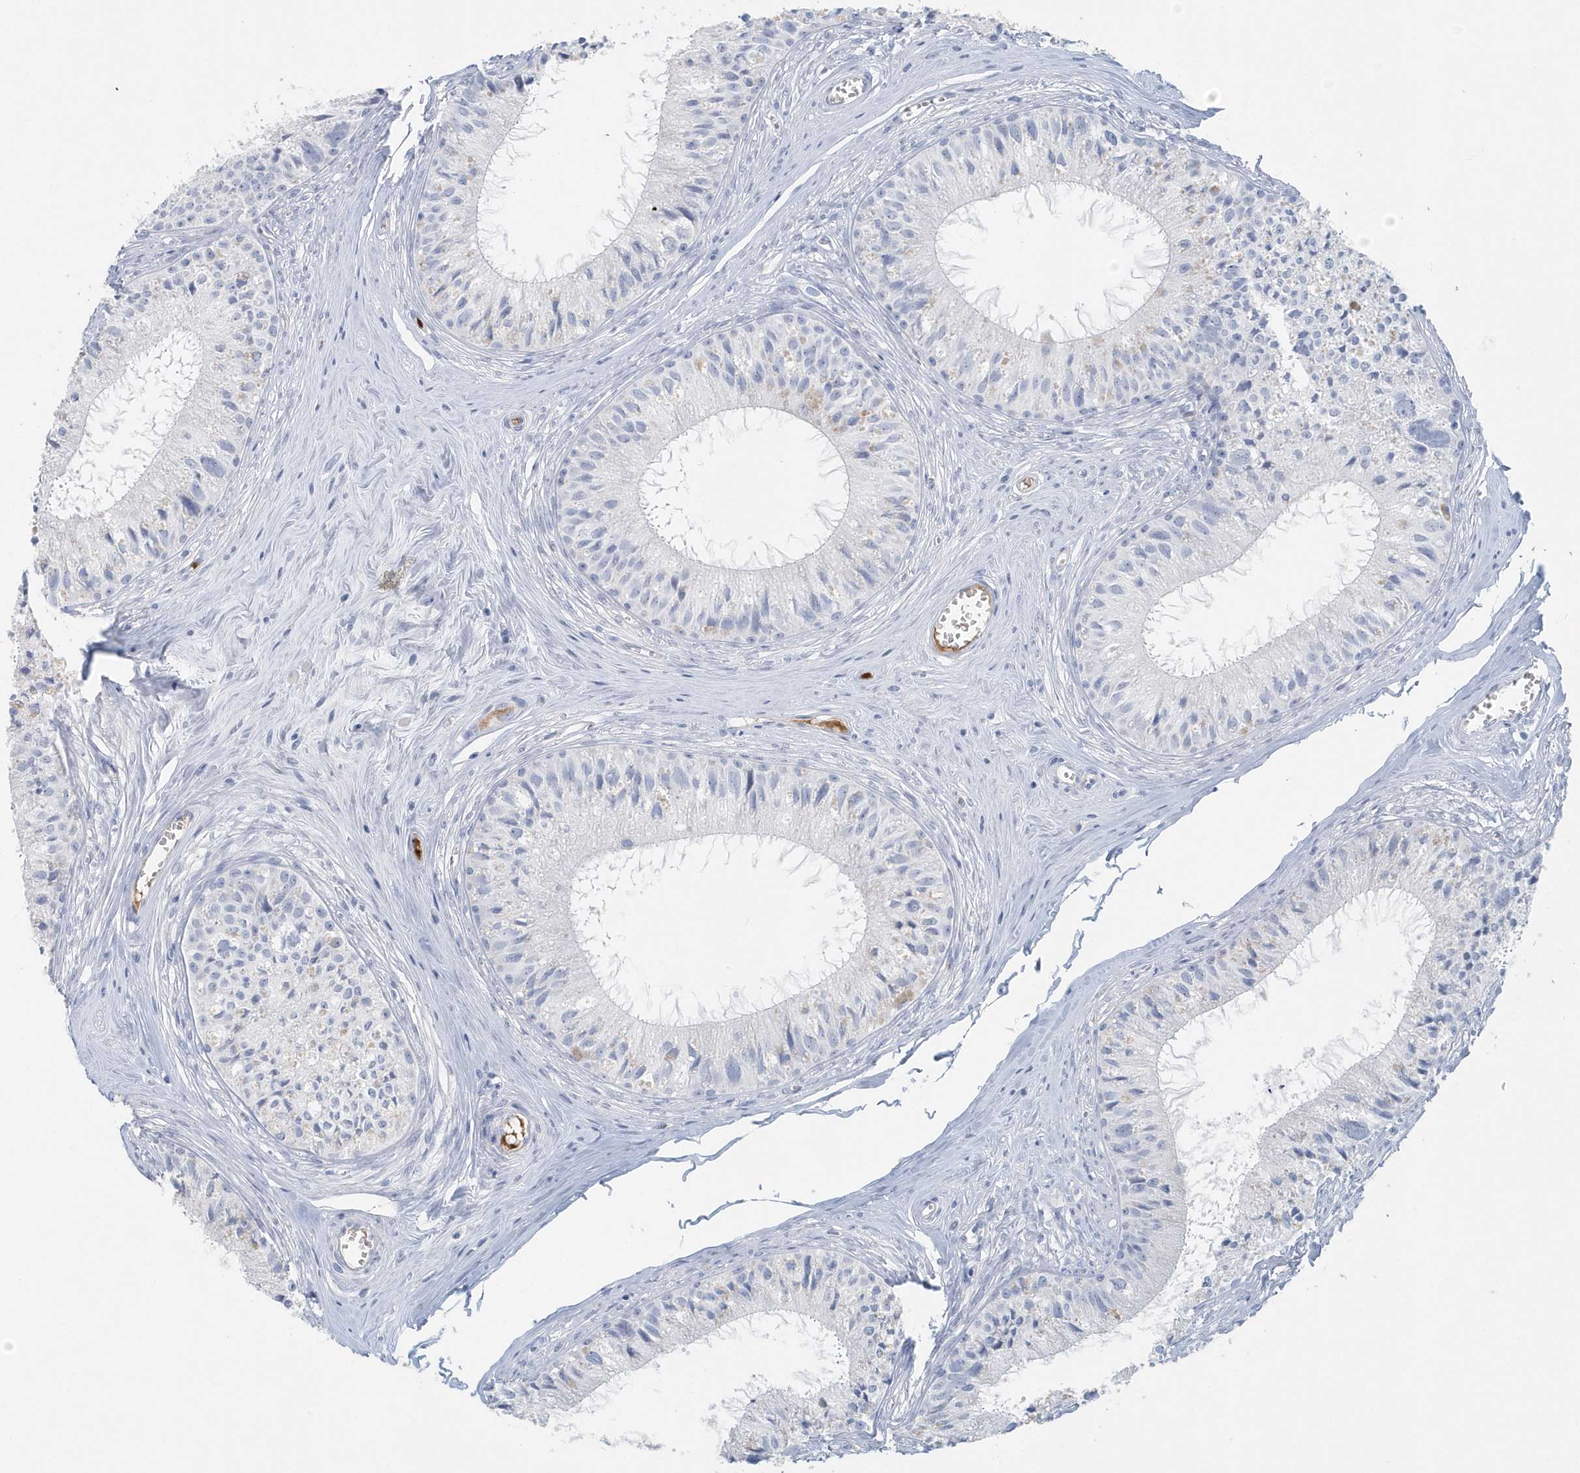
{"staining": {"intensity": "negative", "quantity": "none", "location": "none"}, "tissue": "epididymis", "cell_type": "Glandular cells", "image_type": "normal", "snomed": [{"axis": "morphology", "description": "Normal tissue, NOS"}, {"axis": "topography", "description": "Epididymis"}], "caption": "Immunohistochemical staining of normal epididymis exhibits no significant expression in glandular cells.", "gene": "JCHAIN", "patient": {"sex": "male", "age": 36}}